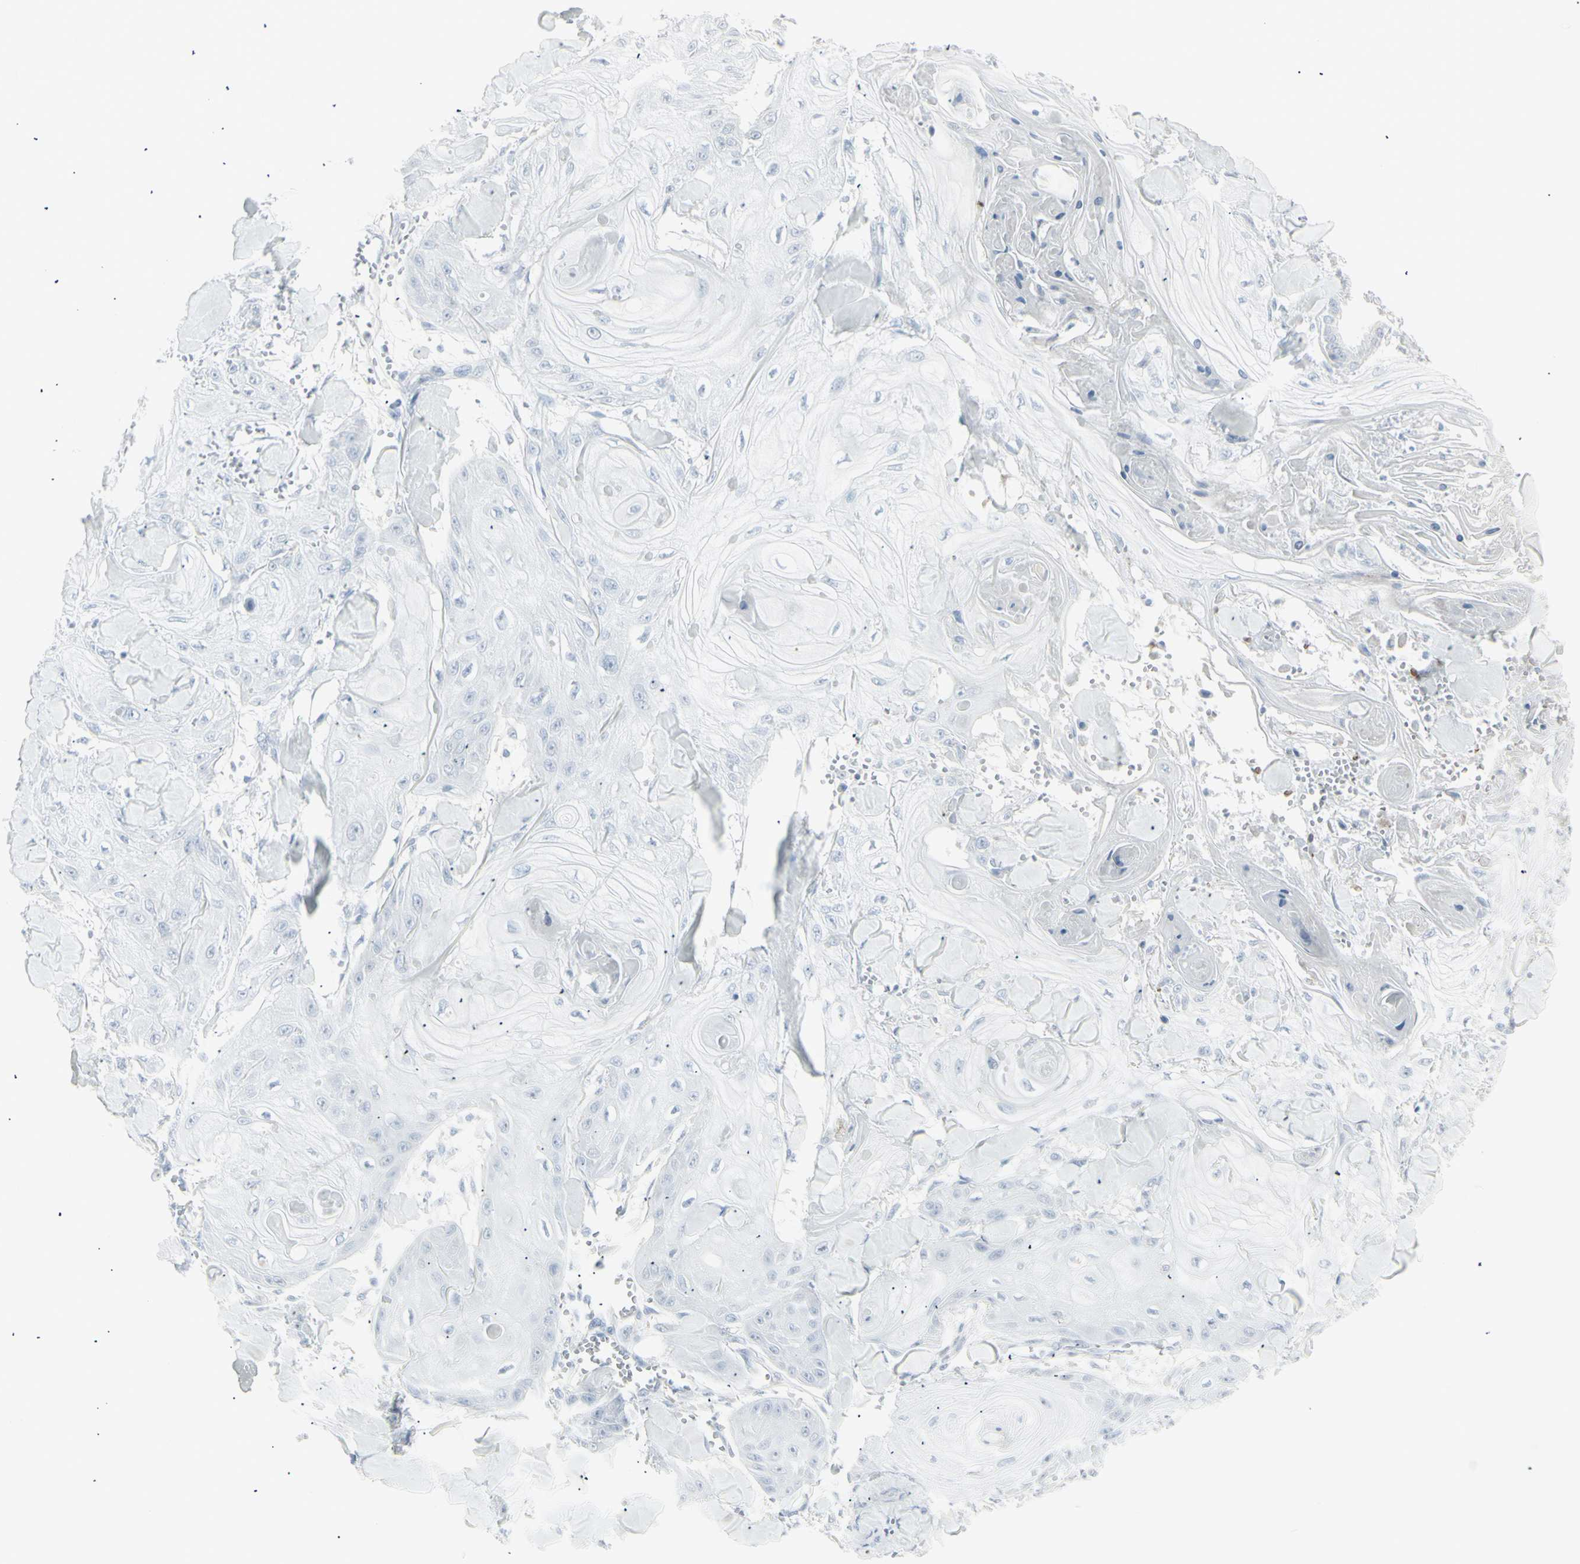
{"staining": {"intensity": "negative", "quantity": "none", "location": "none"}, "tissue": "skin cancer", "cell_type": "Tumor cells", "image_type": "cancer", "snomed": [{"axis": "morphology", "description": "Squamous cell carcinoma, NOS"}, {"axis": "topography", "description": "Skin"}], "caption": "Human skin squamous cell carcinoma stained for a protein using IHC exhibits no staining in tumor cells.", "gene": "YBX2", "patient": {"sex": "male", "age": 74}}